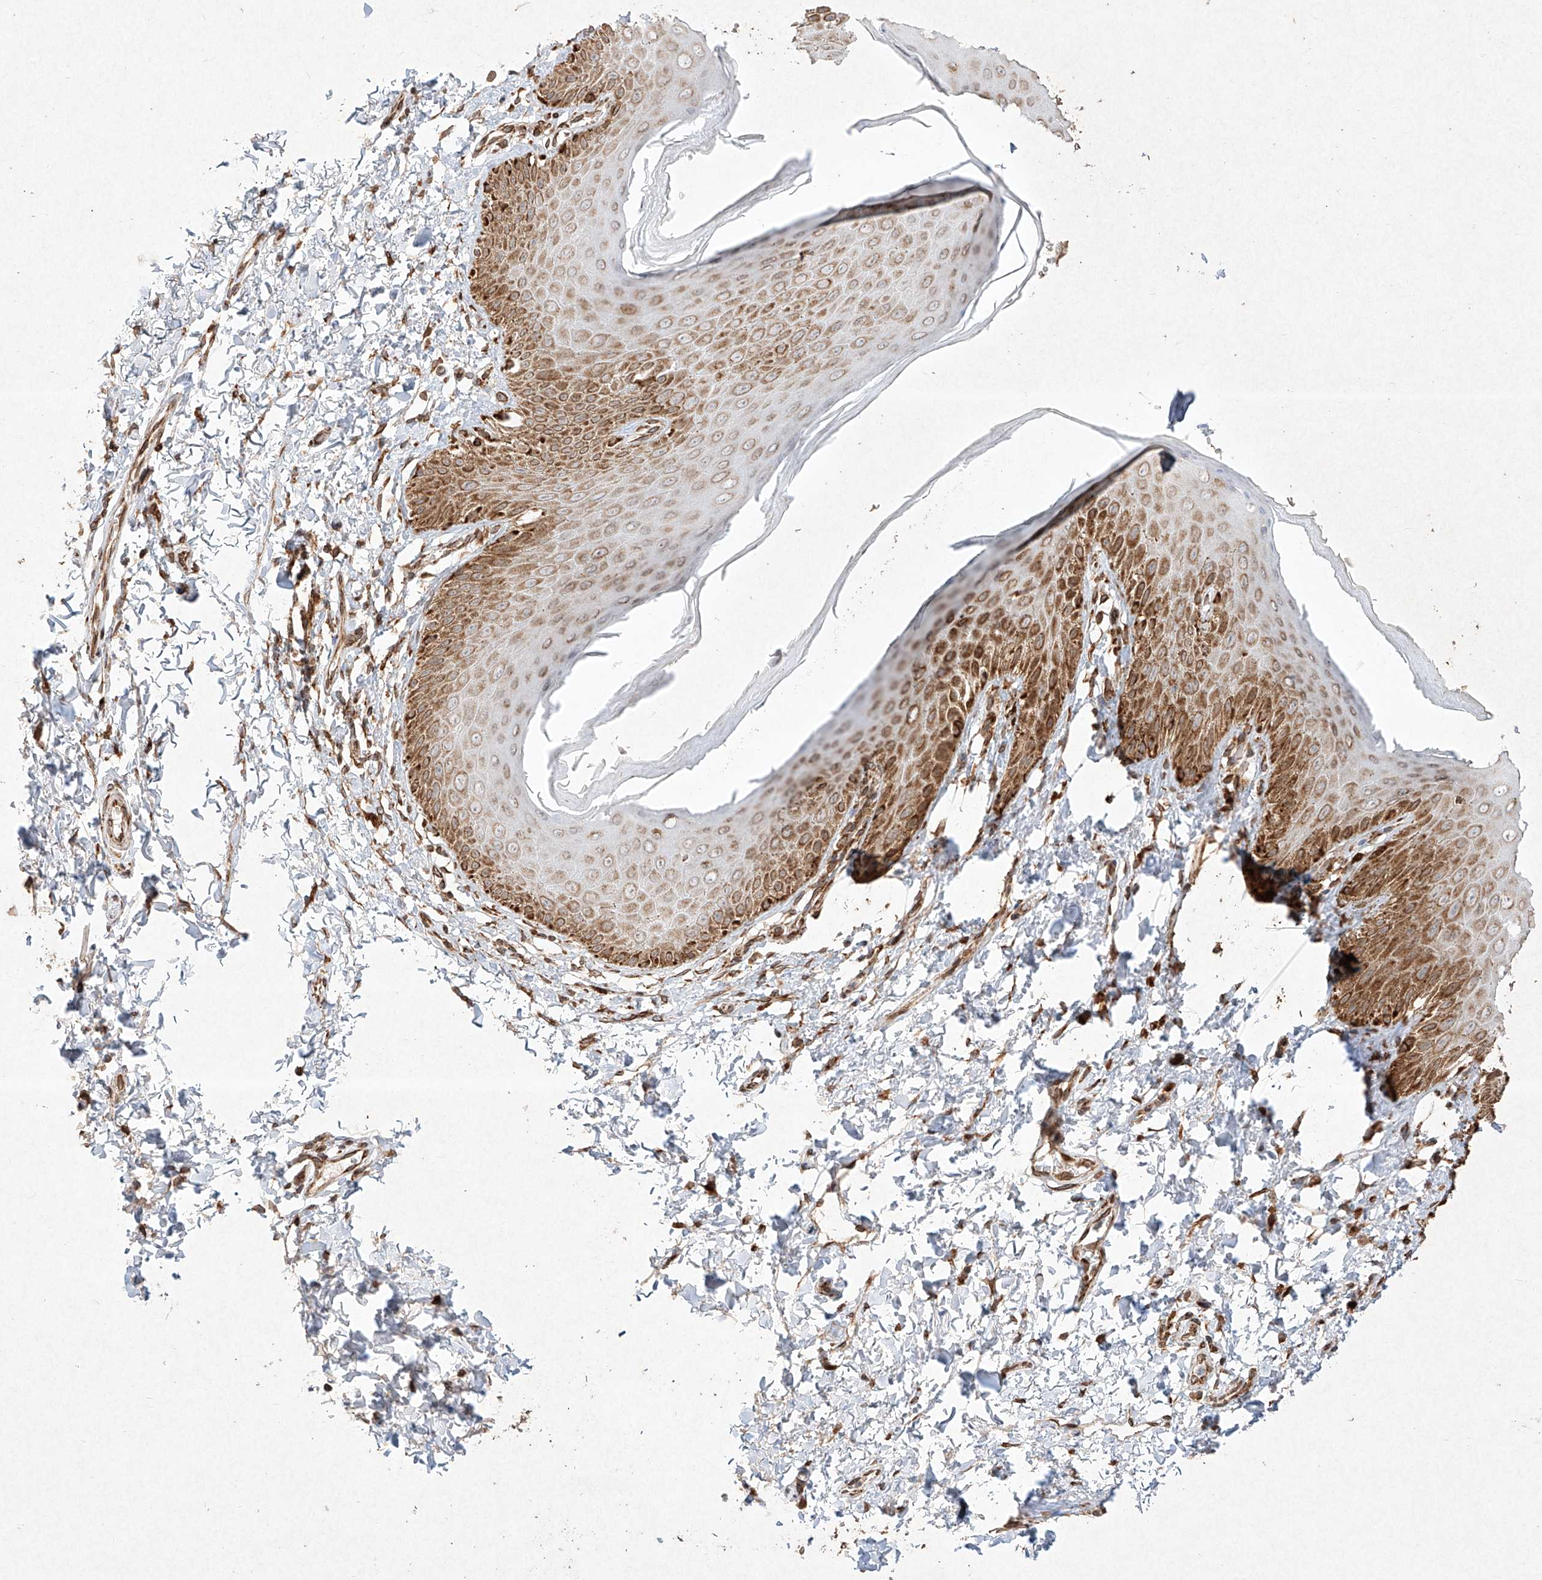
{"staining": {"intensity": "moderate", "quantity": ">75%", "location": "cytoplasmic/membranous"}, "tissue": "skin", "cell_type": "Epidermal cells", "image_type": "normal", "snomed": [{"axis": "morphology", "description": "Normal tissue, NOS"}, {"axis": "topography", "description": "Anal"}], "caption": "Skin stained with a brown dye demonstrates moderate cytoplasmic/membranous positive staining in approximately >75% of epidermal cells.", "gene": "SEMA3B", "patient": {"sex": "male", "age": 44}}